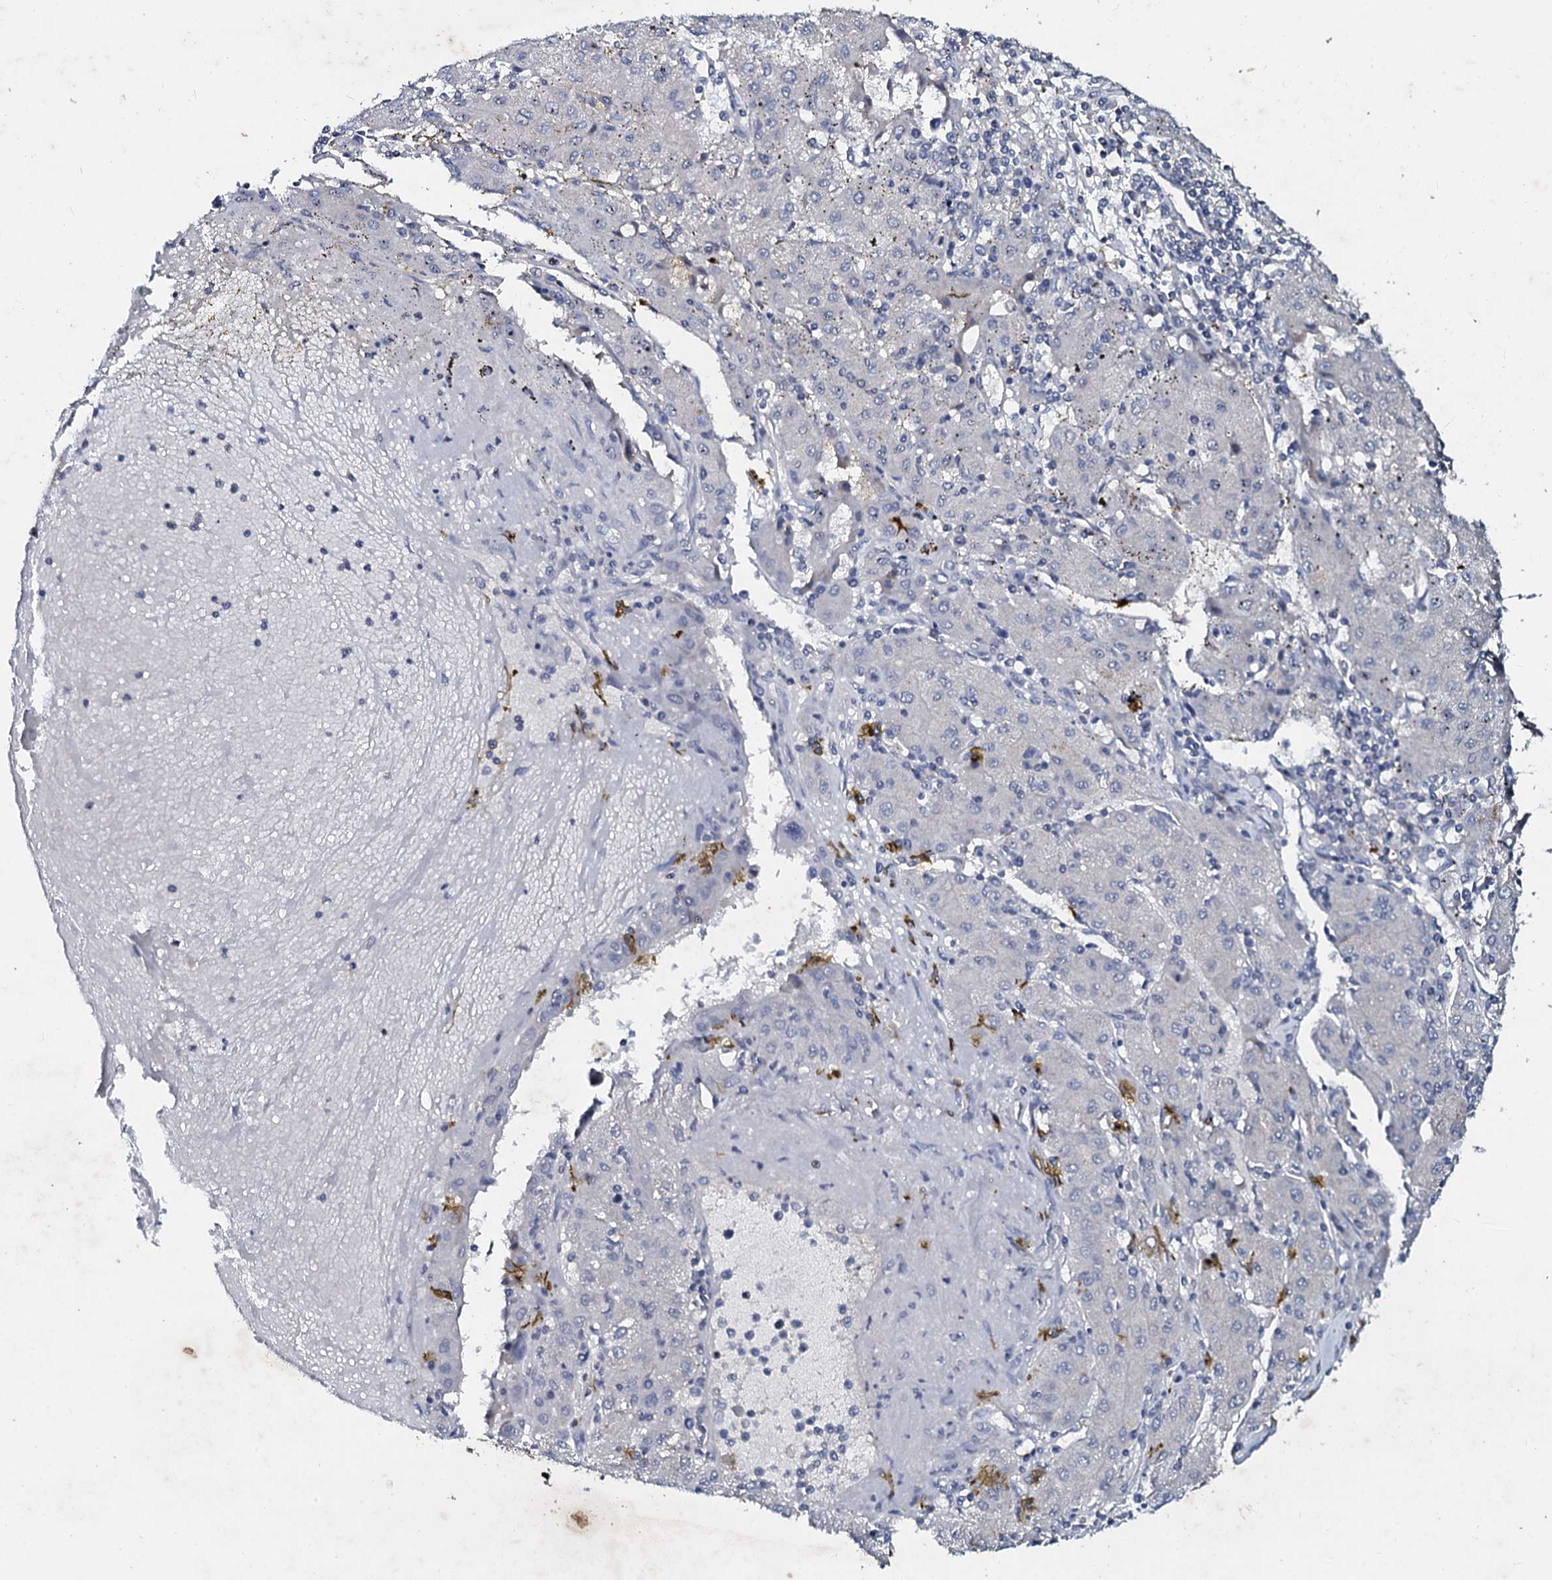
{"staining": {"intensity": "negative", "quantity": "none", "location": "none"}, "tissue": "liver cancer", "cell_type": "Tumor cells", "image_type": "cancer", "snomed": [{"axis": "morphology", "description": "Carcinoma, Hepatocellular, NOS"}, {"axis": "topography", "description": "Liver"}], "caption": "The micrograph exhibits no staining of tumor cells in liver hepatocellular carcinoma.", "gene": "SLC37A4", "patient": {"sex": "male", "age": 72}}